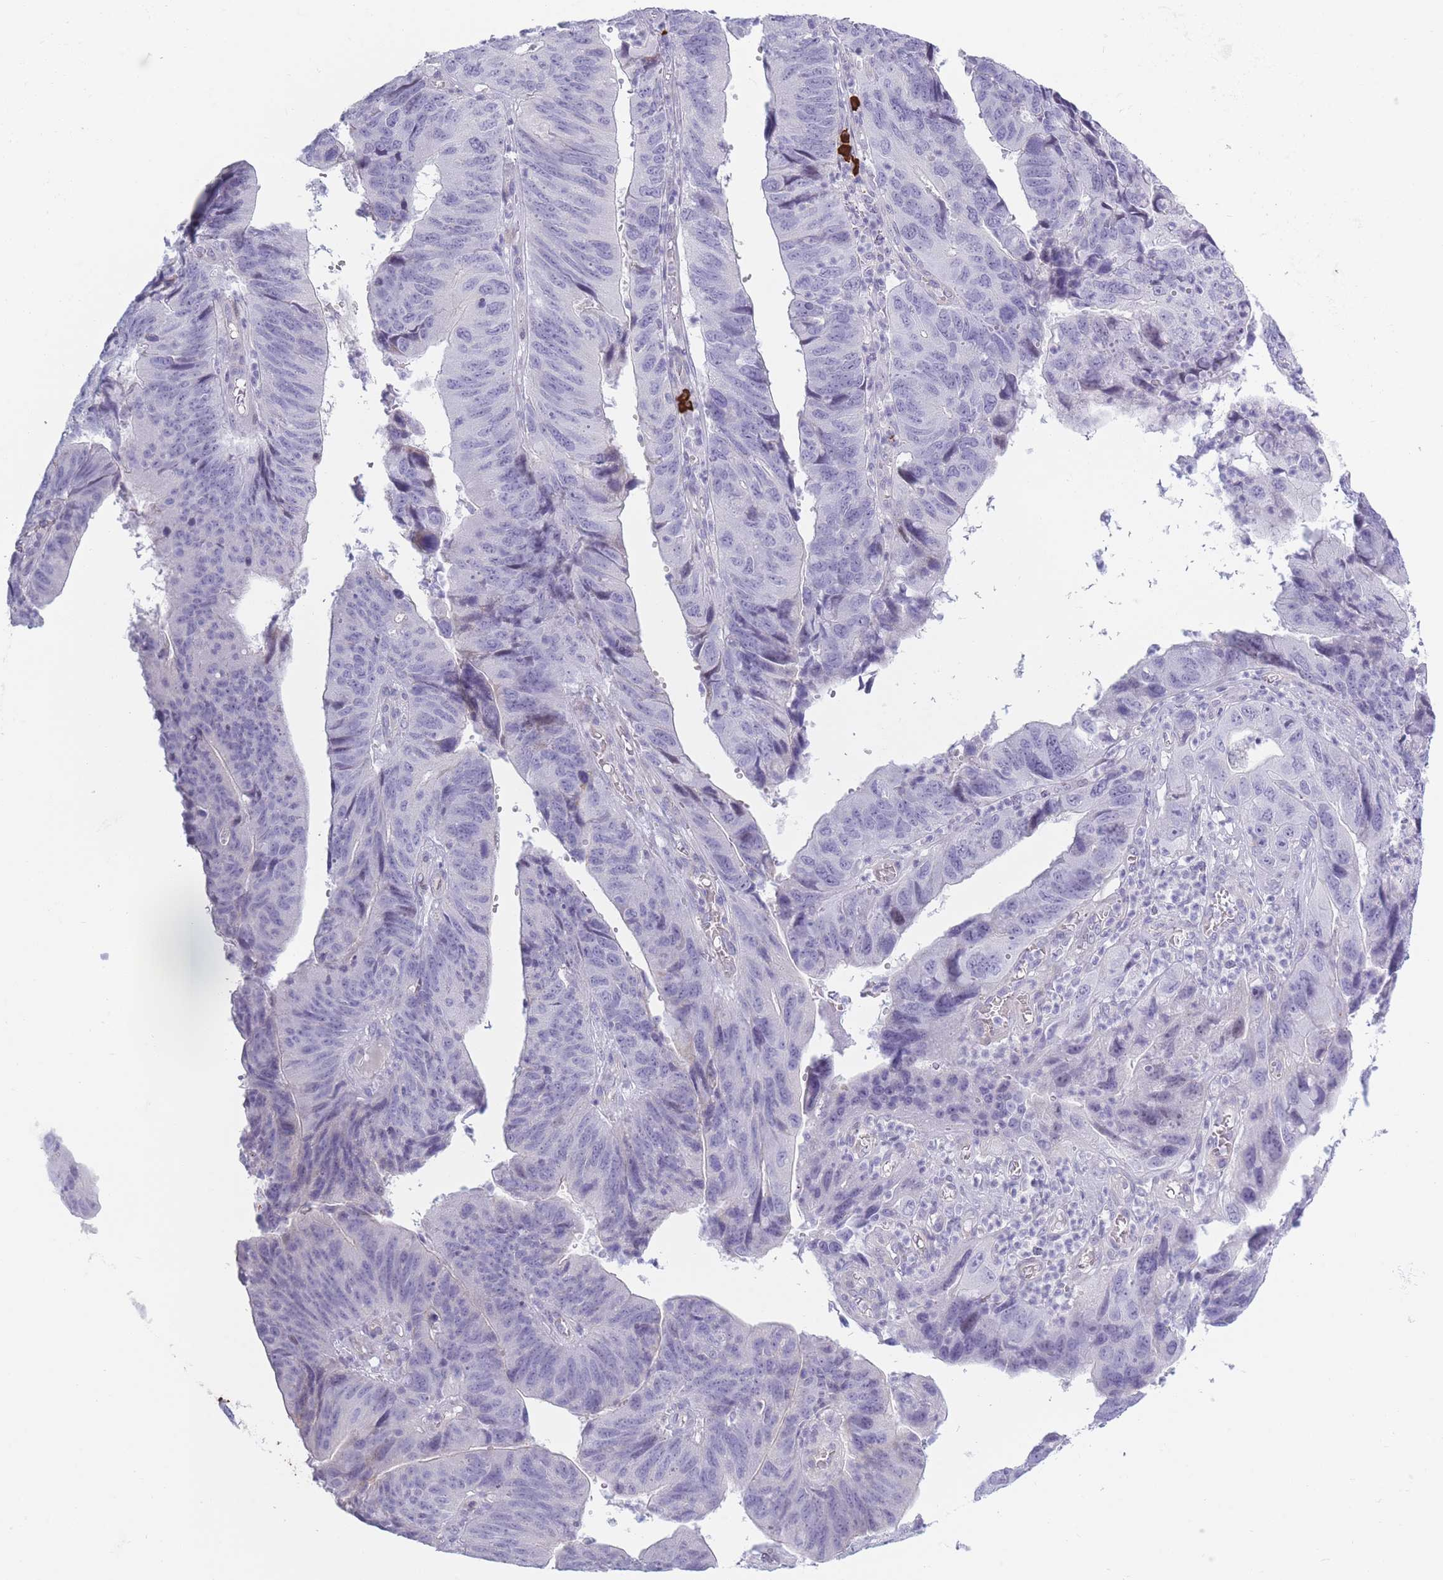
{"staining": {"intensity": "negative", "quantity": "none", "location": "none"}, "tissue": "stomach cancer", "cell_type": "Tumor cells", "image_type": "cancer", "snomed": [{"axis": "morphology", "description": "Adenocarcinoma, NOS"}, {"axis": "topography", "description": "Stomach"}], "caption": "DAB immunohistochemical staining of human adenocarcinoma (stomach) exhibits no significant positivity in tumor cells.", "gene": "PLEKHG2", "patient": {"sex": "male", "age": 59}}